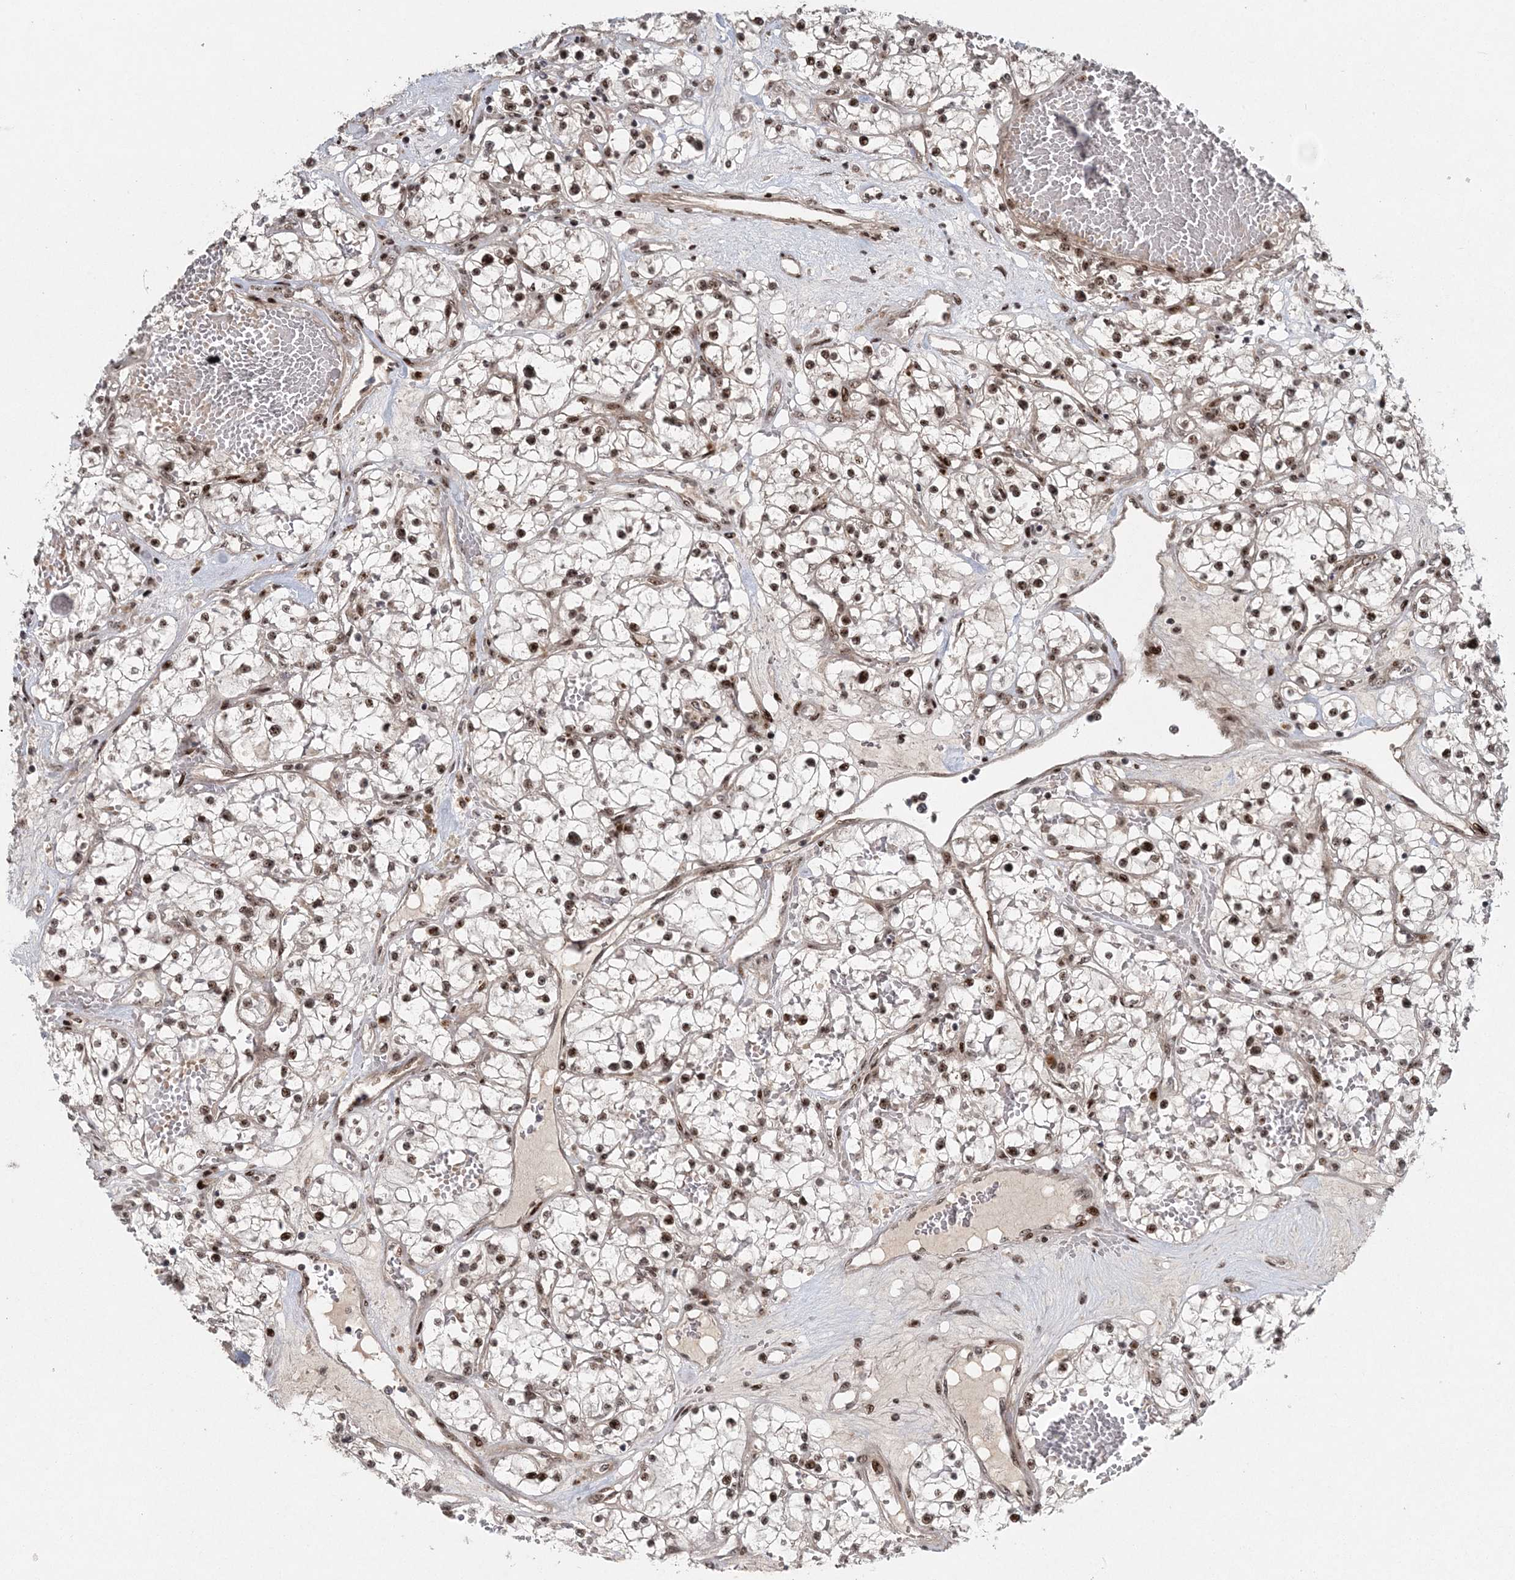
{"staining": {"intensity": "moderate", "quantity": ">75%", "location": "nuclear"}, "tissue": "renal cancer", "cell_type": "Tumor cells", "image_type": "cancer", "snomed": [{"axis": "morphology", "description": "Normal tissue, NOS"}, {"axis": "morphology", "description": "Adenocarcinoma, NOS"}, {"axis": "topography", "description": "Kidney"}], "caption": "An immunohistochemistry image of neoplastic tissue is shown. Protein staining in brown labels moderate nuclear positivity in renal cancer (adenocarcinoma) within tumor cells. Using DAB (brown) and hematoxylin (blue) stains, captured at high magnification using brightfield microscopy.", "gene": "CWC22", "patient": {"sex": "male", "age": 68}}